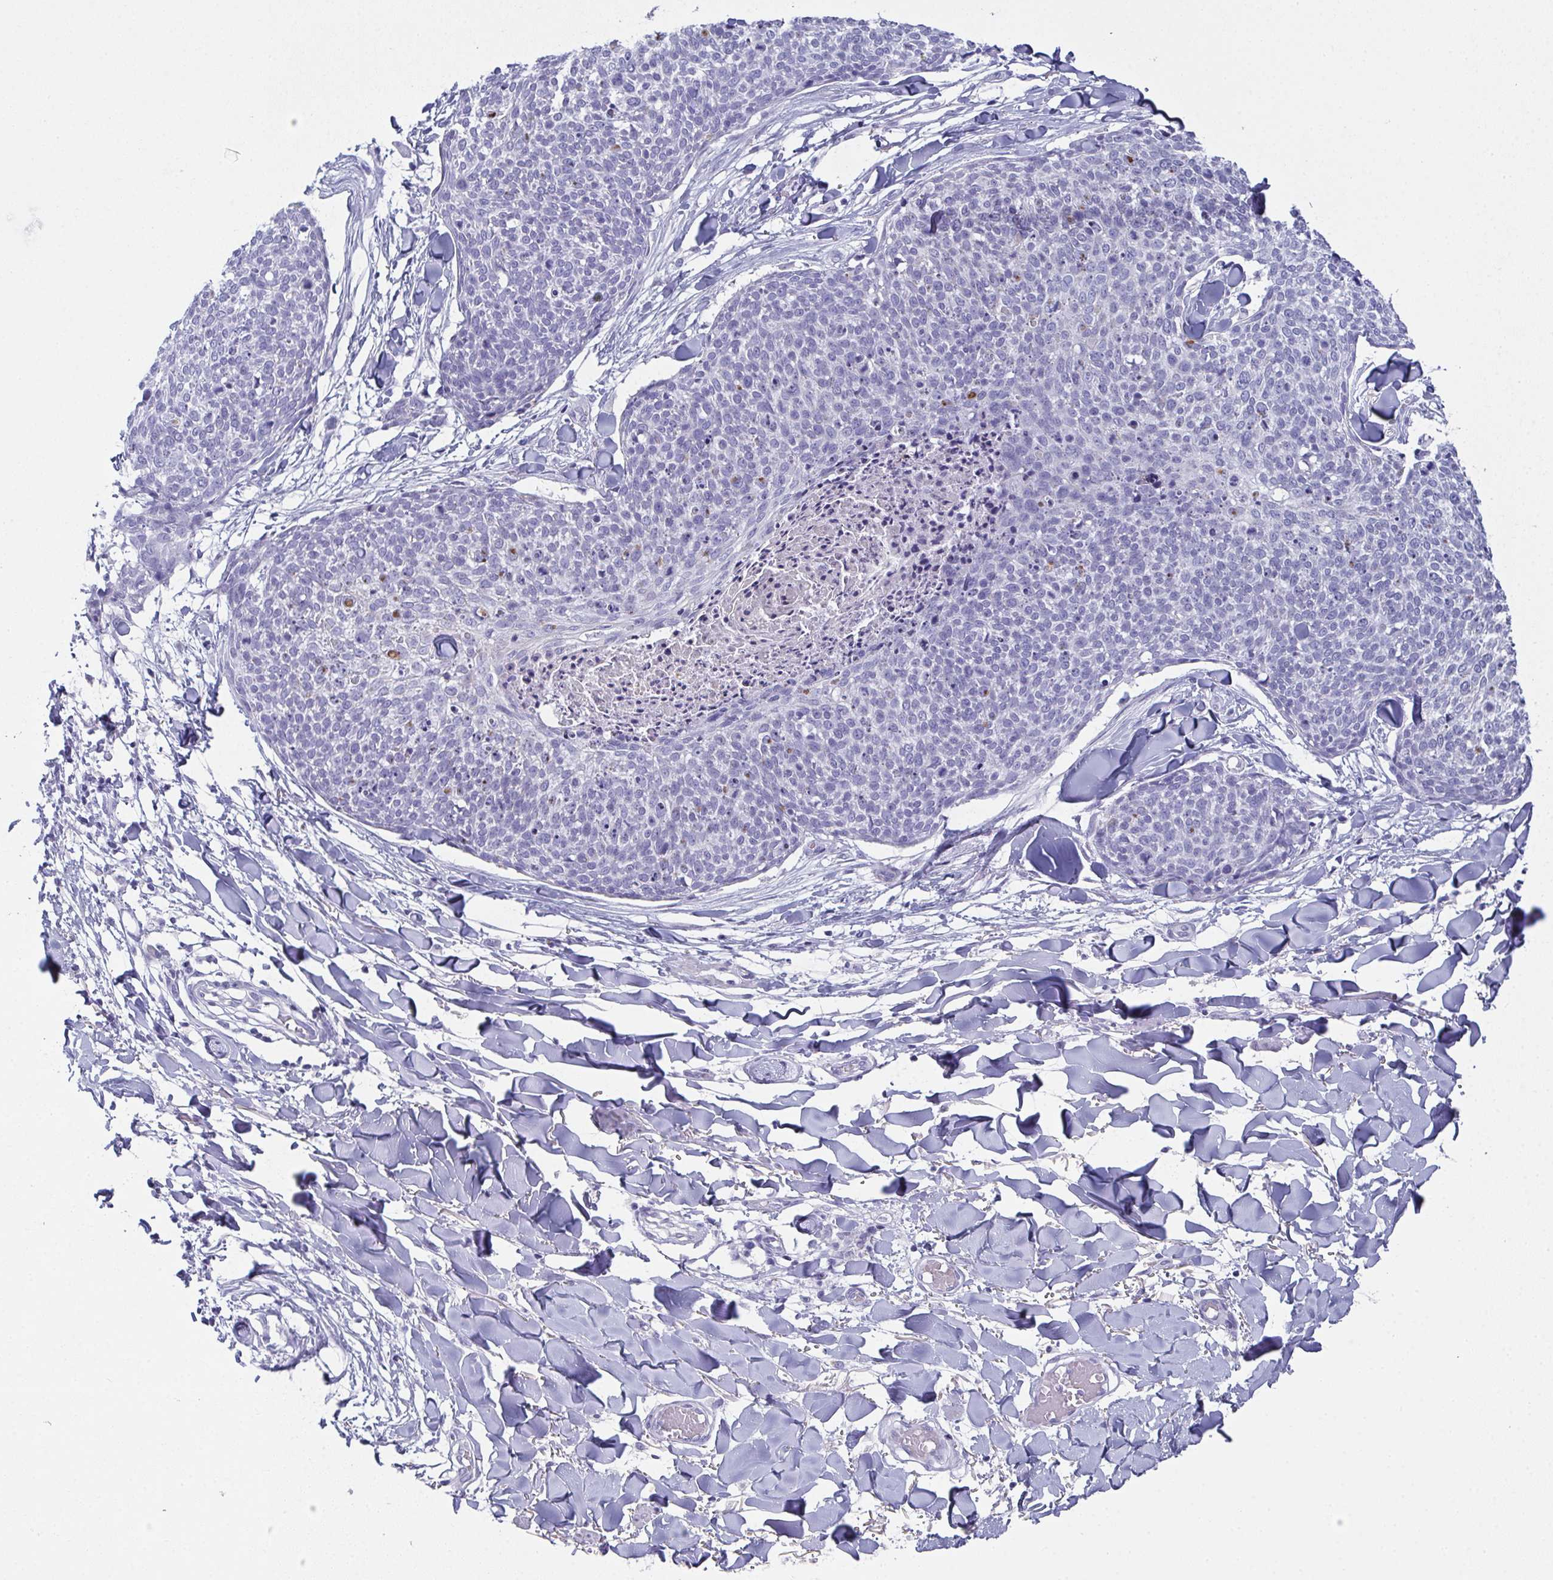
{"staining": {"intensity": "negative", "quantity": "none", "location": "none"}, "tissue": "skin cancer", "cell_type": "Tumor cells", "image_type": "cancer", "snomed": [{"axis": "morphology", "description": "Squamous cell carcinoma, NOS"}, {"axis": "topography", "description": "Skin"}, {"axis": "topography", "description": "Vulva"}], "caption": "A histopathology image of skin cancer stained for a protein reveals no brown staining in tumor cells.", "gene": "SLC36A2", "patient": {"sex": "female", "age": 75}}